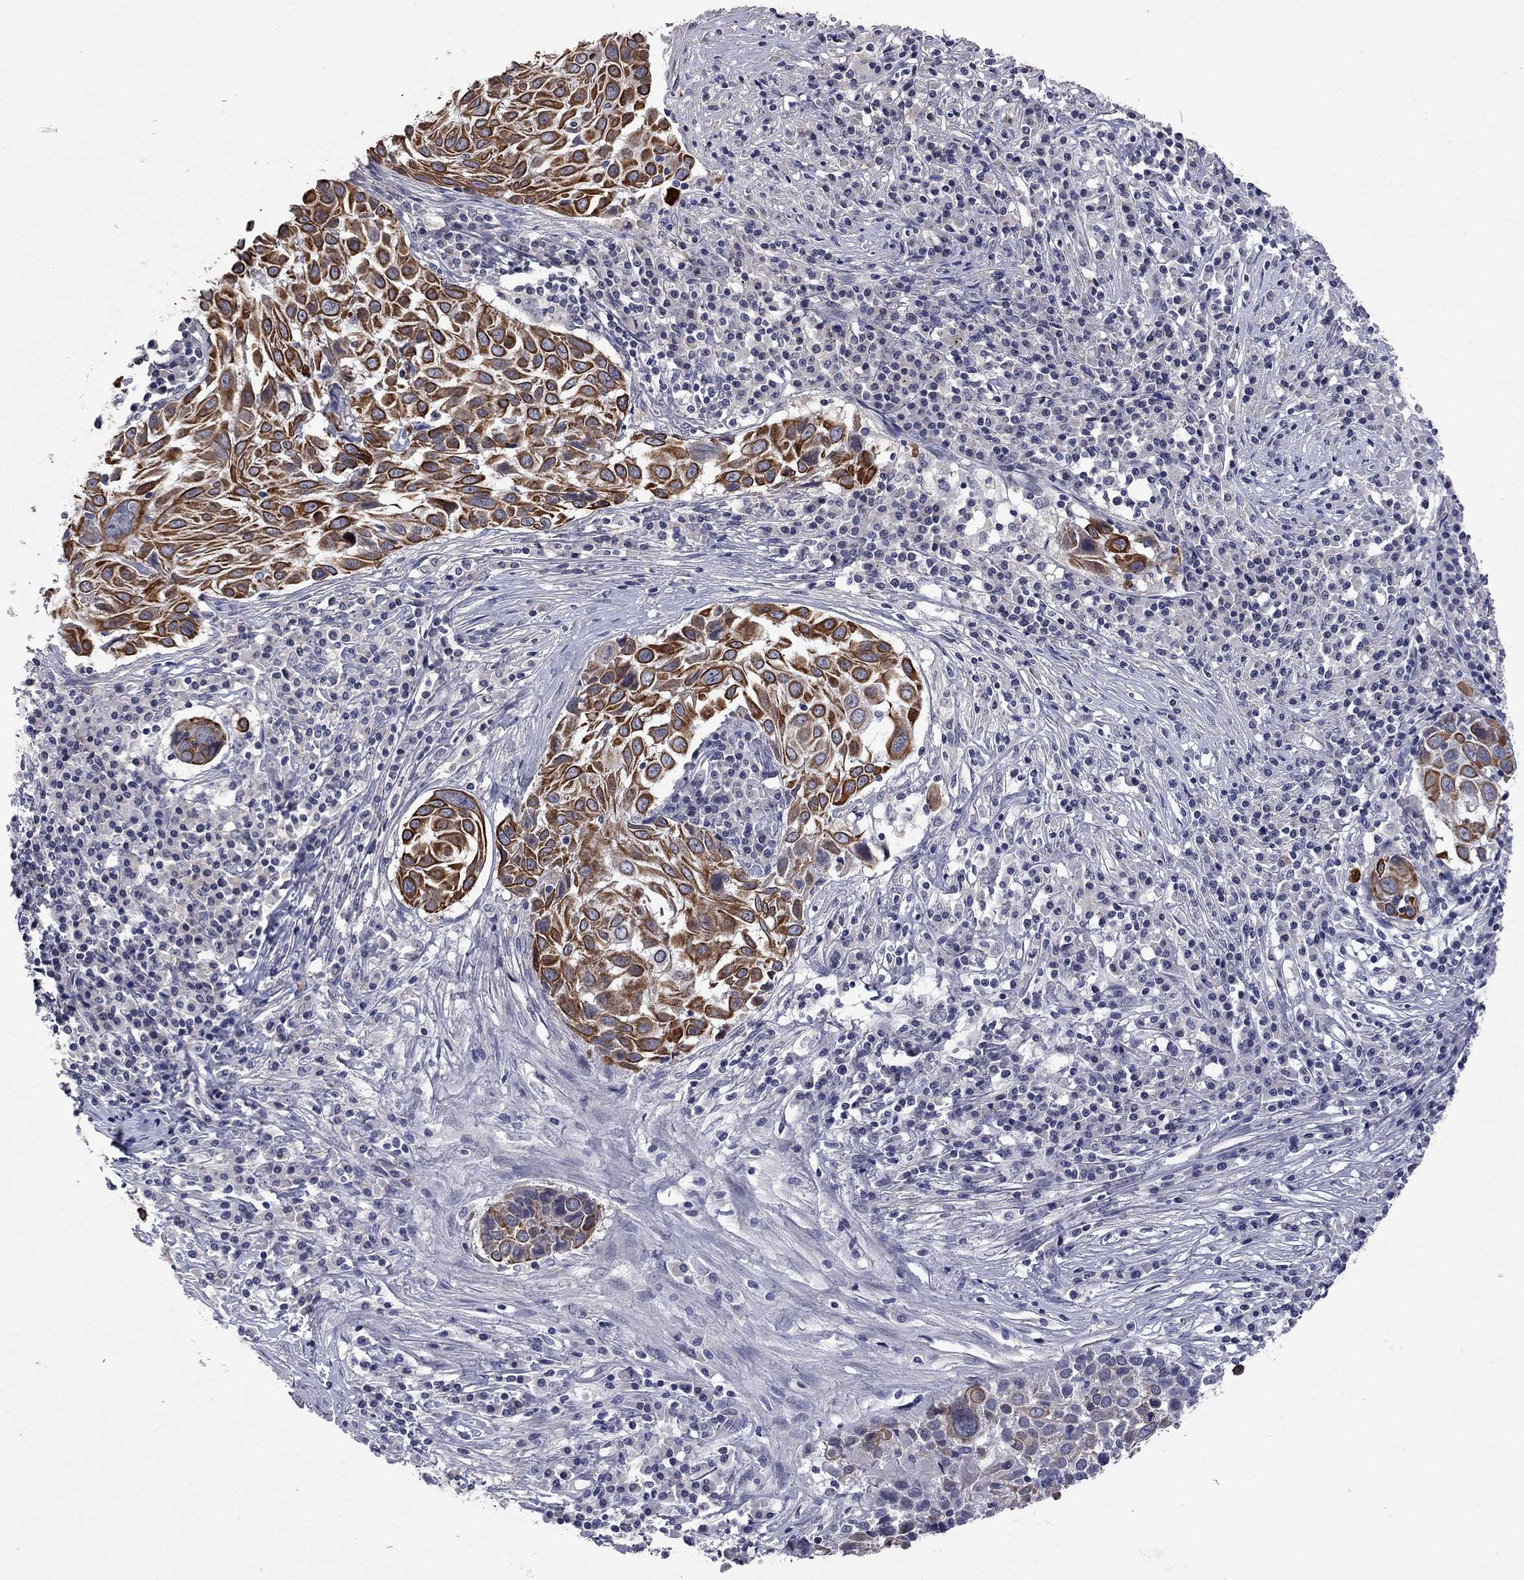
{"staining": {"intensity": "strong", "quantity": "25%-75%", "location": "cytoplasmic/membranous"}, "tissue": "lung cancer", "cell_type": "Tumor cells", "image_type": "cancer", "snomed": [{"axis": "morphology", "description": "Squamous cell carcinoma, NOS"}, {"axis": "topography", "description": "Lung"}], "caption": "A high amount of strong cytoplasmic/membranous staining is present in about 25%-75% of tumor cells in lung squamous cell carcinoma tissue.", "gene": "FABP12", "patient": {"sex": "male", "age": 57}}